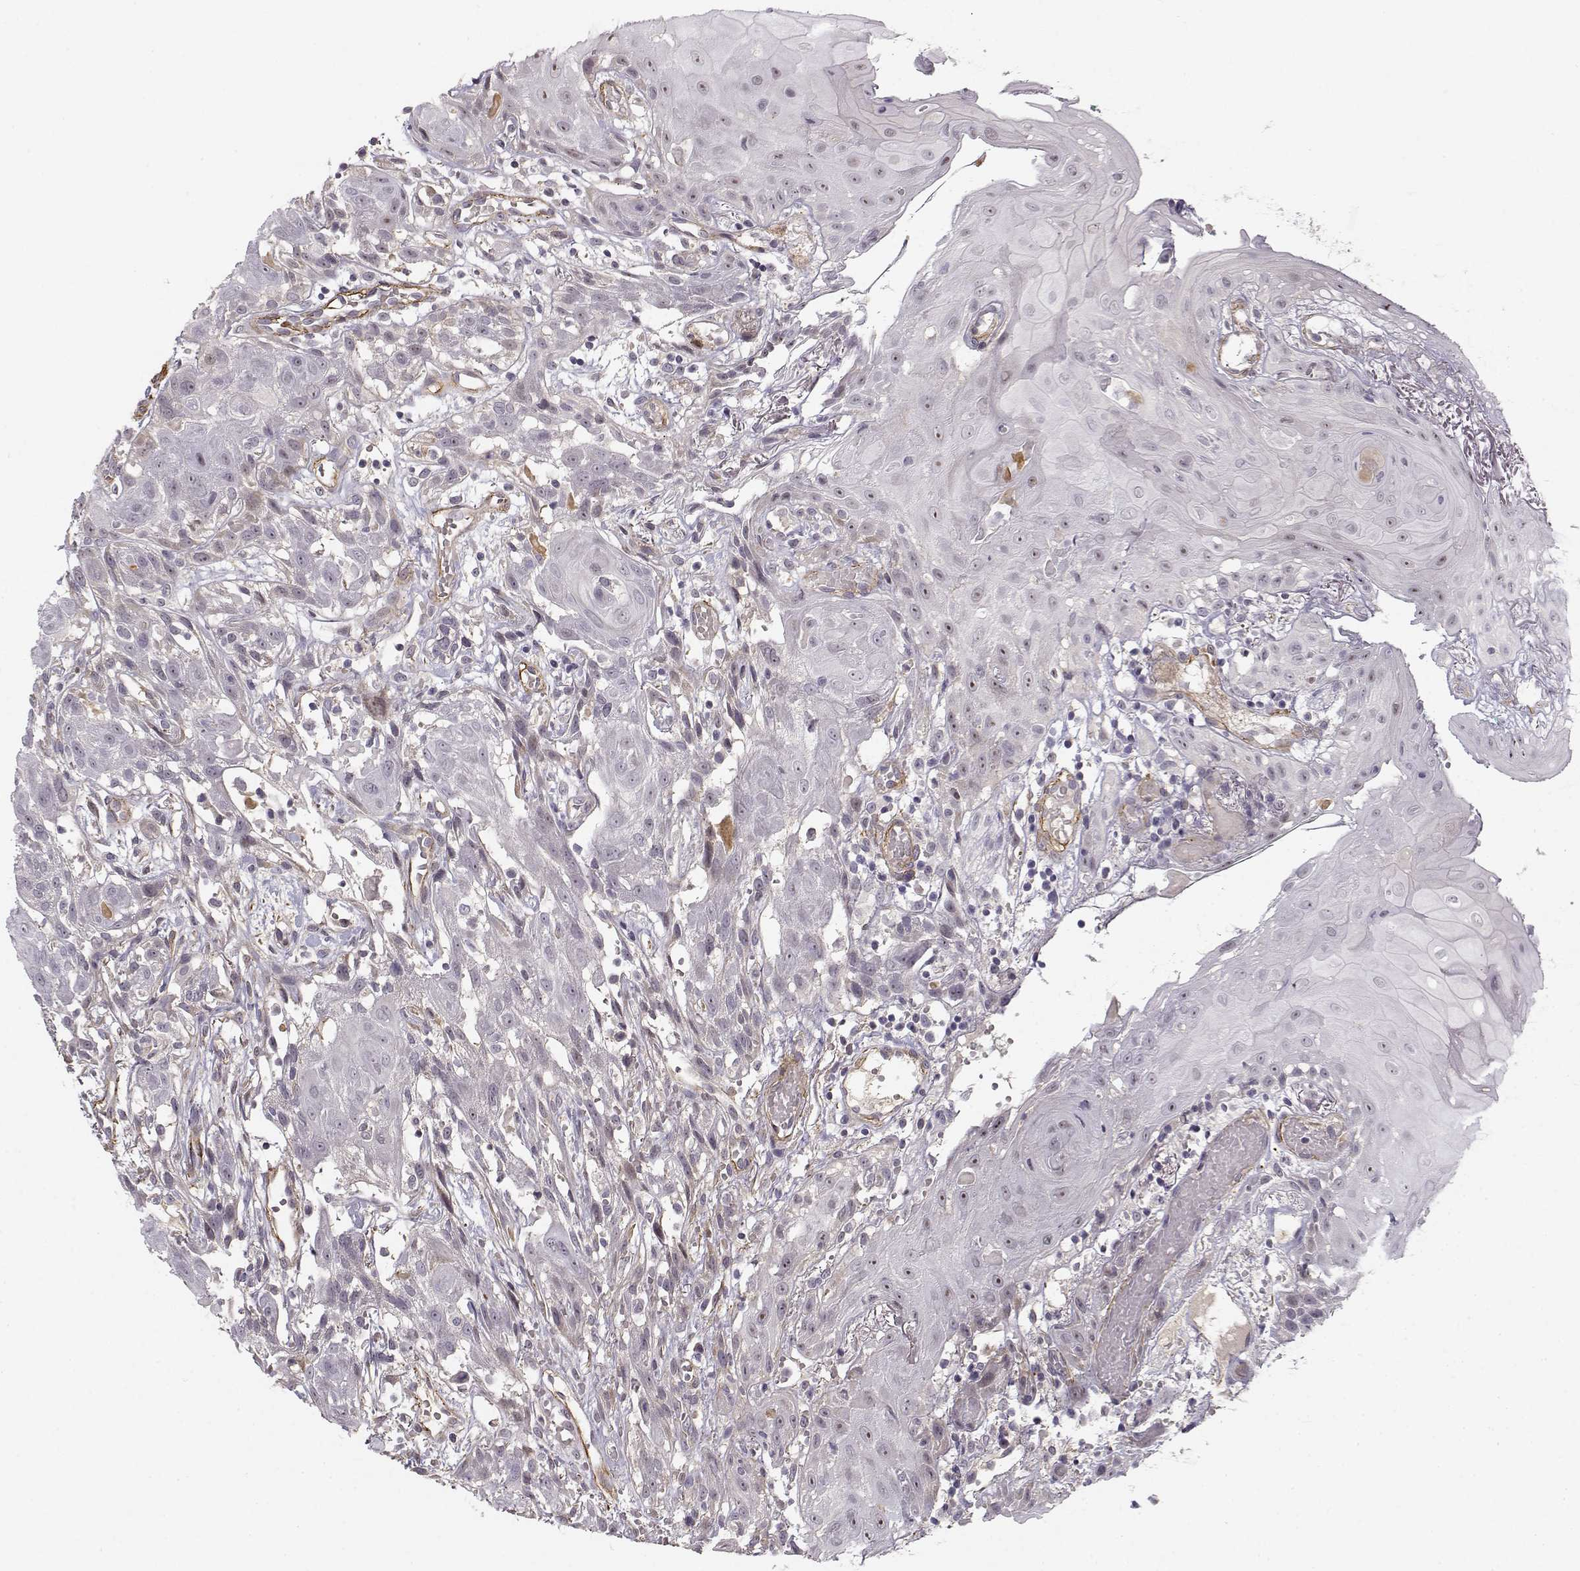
{"staining": {"intensity": "negative", "quantity": "none", "location": "none"}, "tissue": "head and neck cancer", "cell_type": "Tumor cells", "image_type": "cancer", "snomed": [{"axis": "morphology", "description": "Normal tissue, NOS"}, {"axis": "morphology", "description": "Squamous cell carcinoma, NOS"}, {"axis": "topography", "description": "Oral tissue"}, {"axis": "topography", "description": "Salivary gland"}, {"axis": "topography", "description": "Head-Neck"}], "caption": "Tumor cells are negative for brown protein staining in squamous cell carcinoma (head and neck).", "gene": "RGS9BP", "patient": {"sex": "female", "age": 62}}